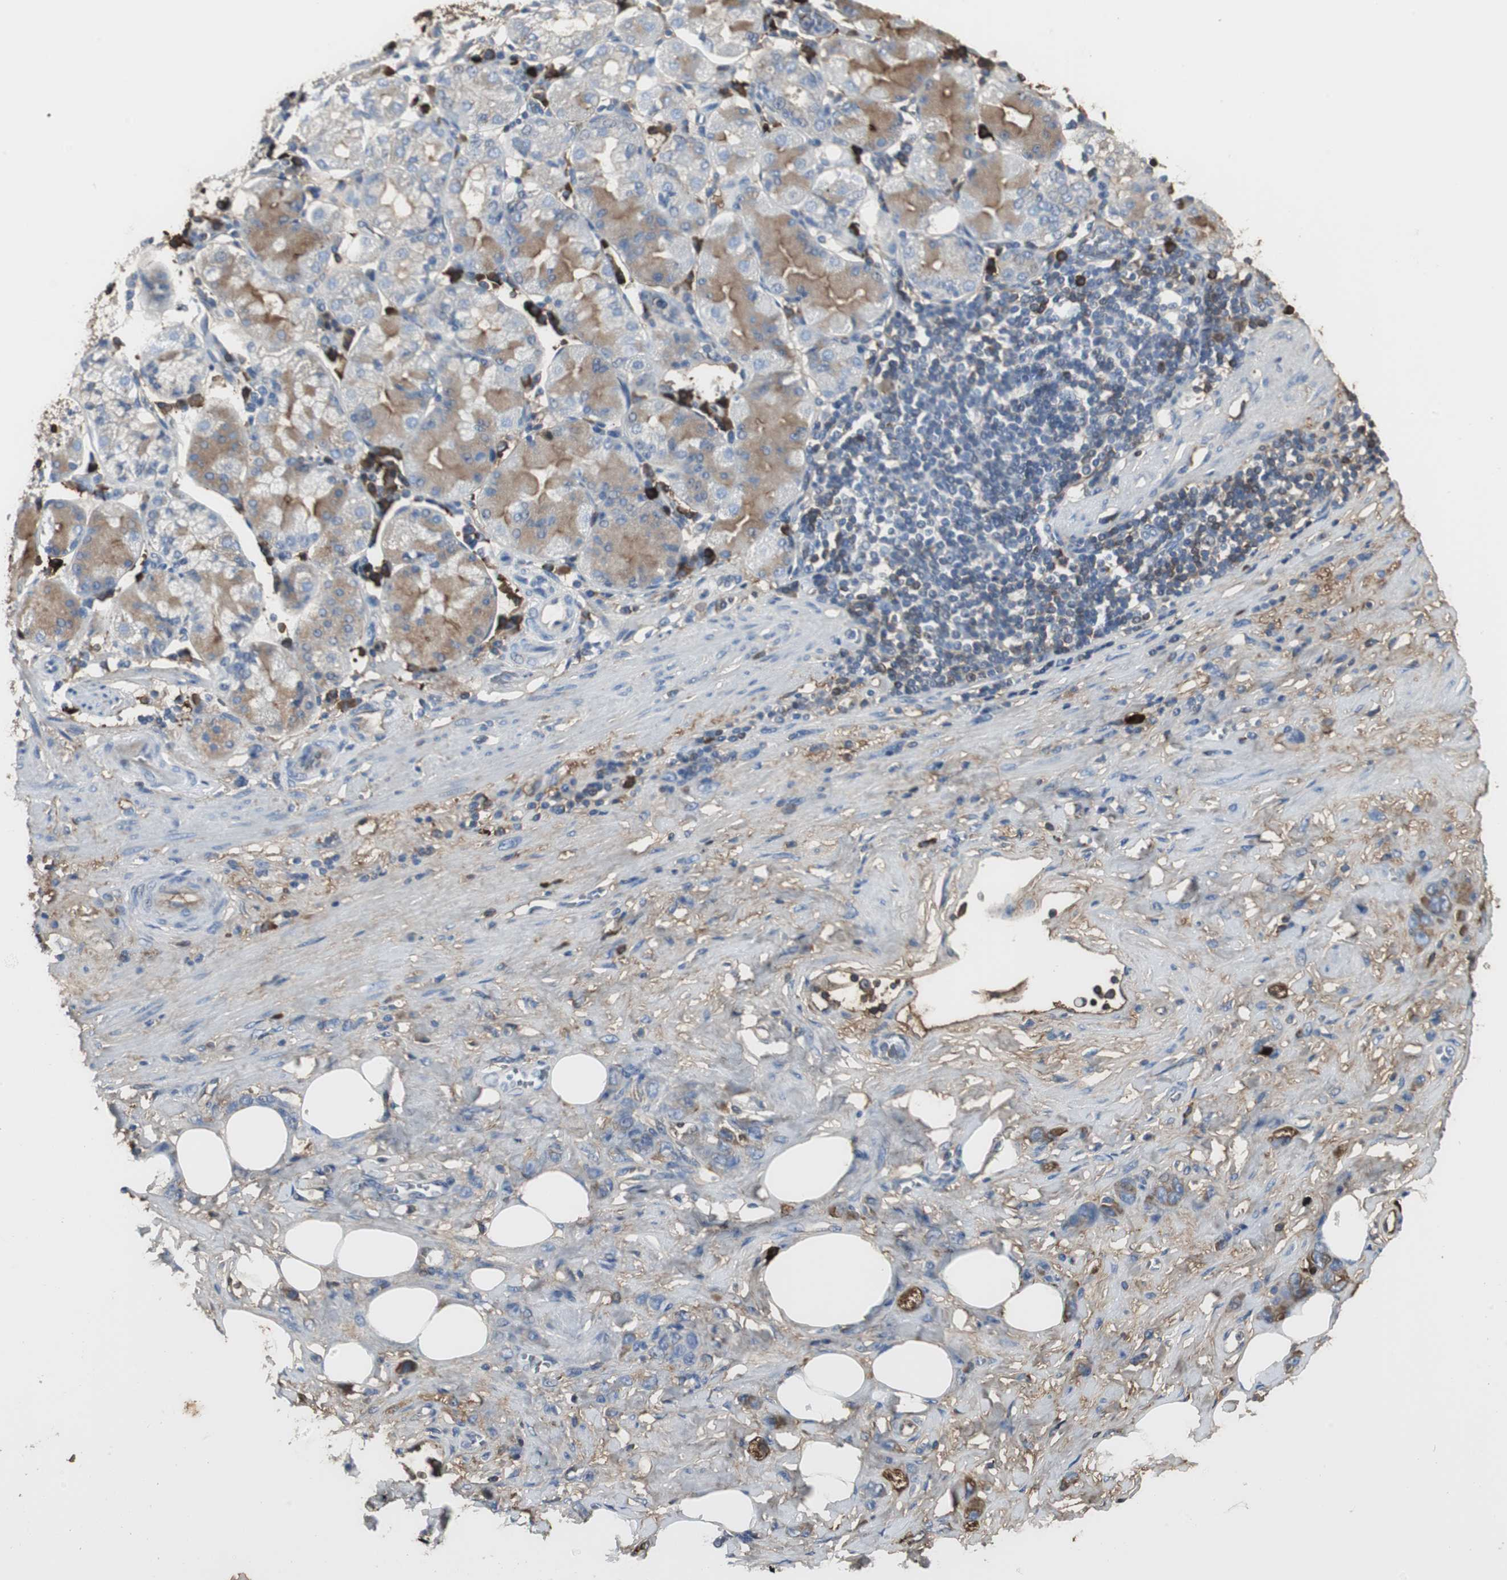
{"staining": {"intensity": "weak", "quantity": "<25%", "location": "cytoplasmic/membranous"}, "tissue": "stomach cancer", "cell_type": "Tumor cells", "image_type": "cancer", "snomed": [{"axis": "morphology", "description": "Adenocarcinoma, NOS"}, {"axis": "topography", "description": "Stomach"}], "caption": "Immunohistochemistry photomicrograph of neoplastic tissue: stomach adenocarcinoma stained with DAB demonstrates no significant protein expression in tumor cells.", "gene": "IGHA1", "patient": {"sex": "male", "age": 82}}